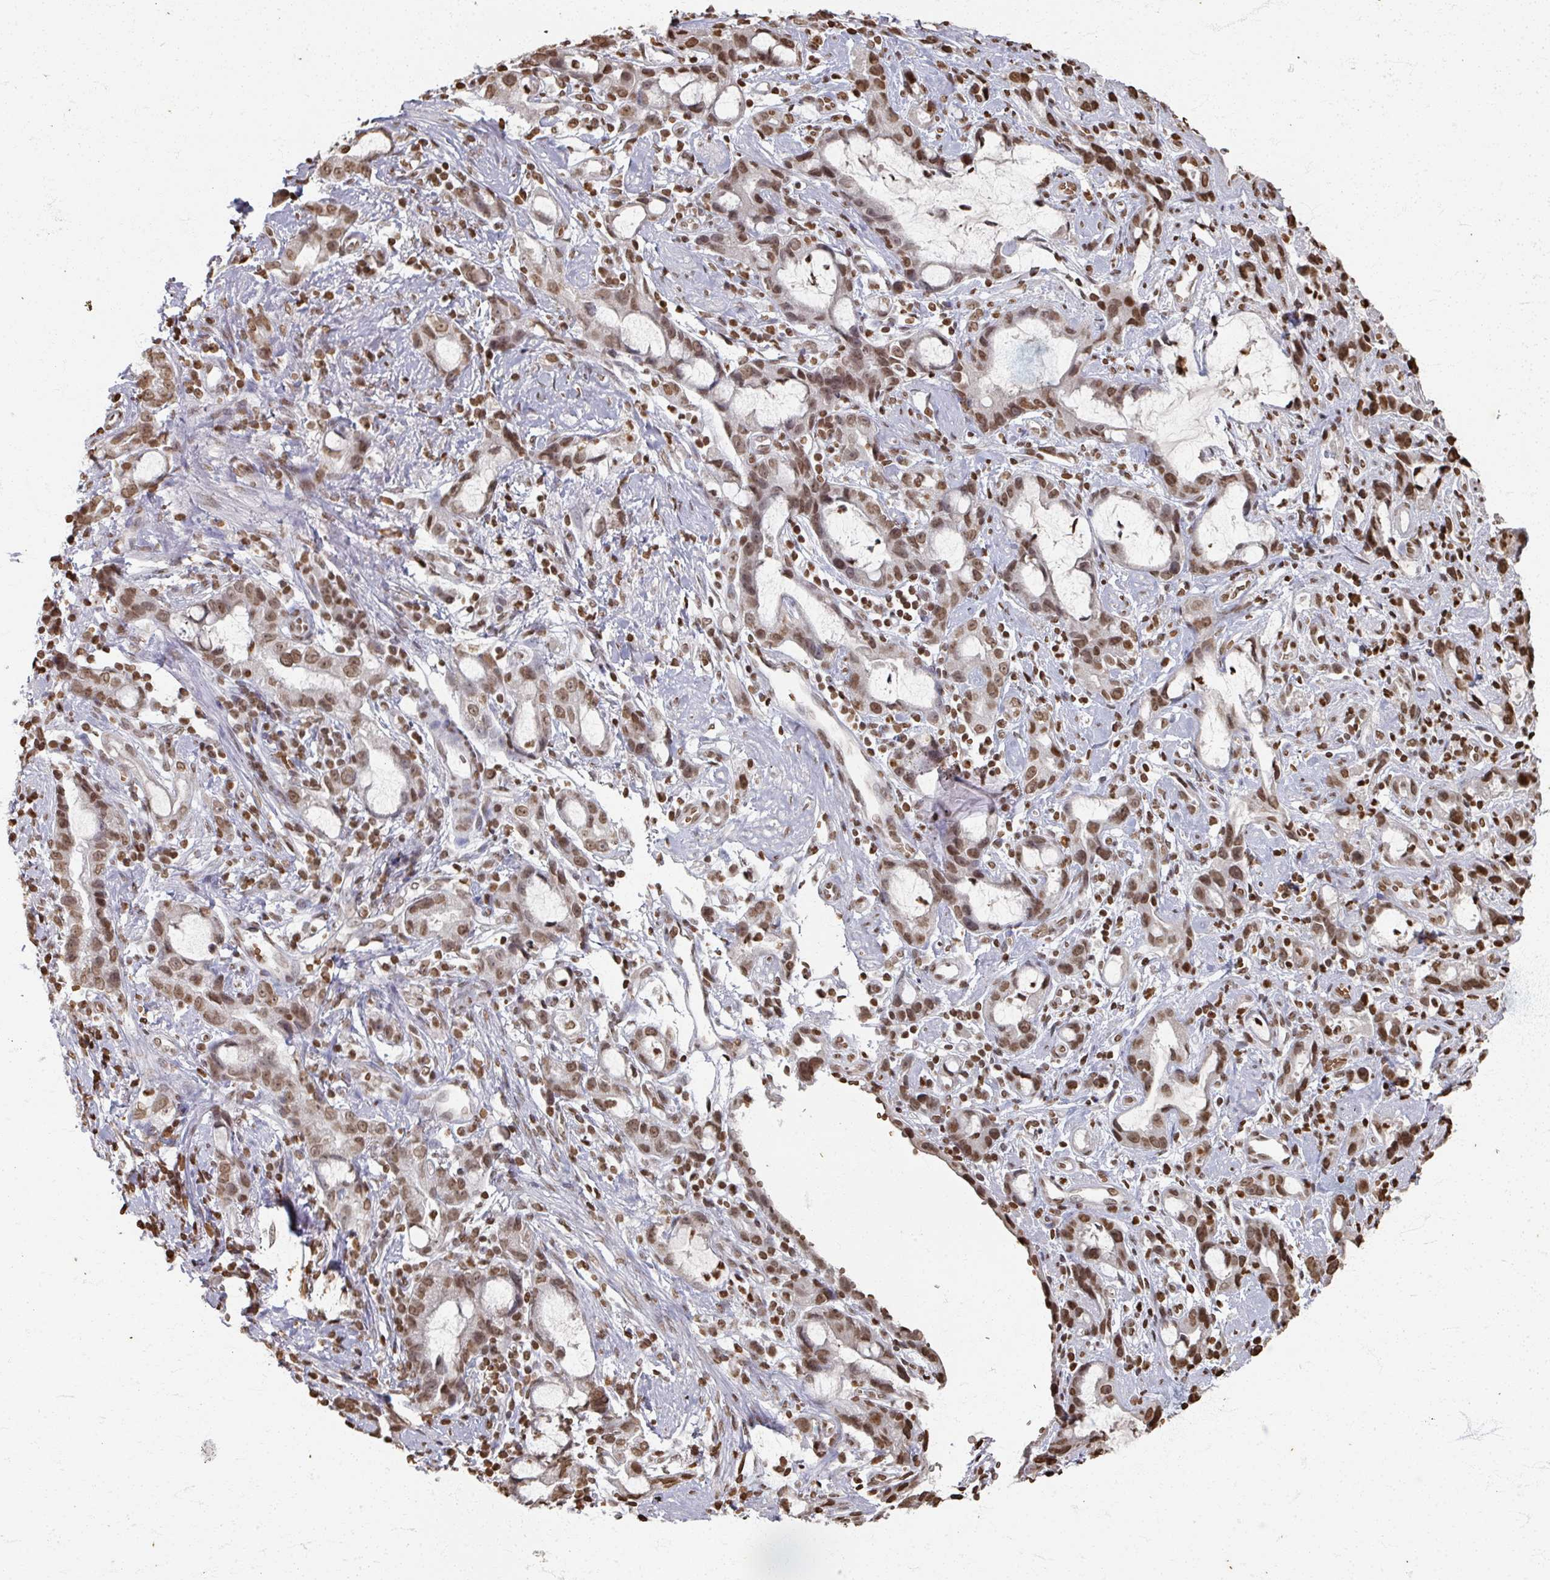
{"staining": {"intensity": "moderate", "quantity": ">75%", "location": "nuclear"}, "tissue": "stomach cancer", "cell_type": "Tumor cells", "image_type": "cancer", "snomed": [{"axis": "morphology", "description": "Adenocarcinoma, NOS"}, {"axis": "topography", "description": "Stomach"}], "caption": "The image exhibits a brown stain indicating the presence of a protein in the nuclear of tumor cells in stomach cancer (adenocarcinoma).", "gene": "DCUN1D5", "patient": {"sex": "male", "age": 55}}